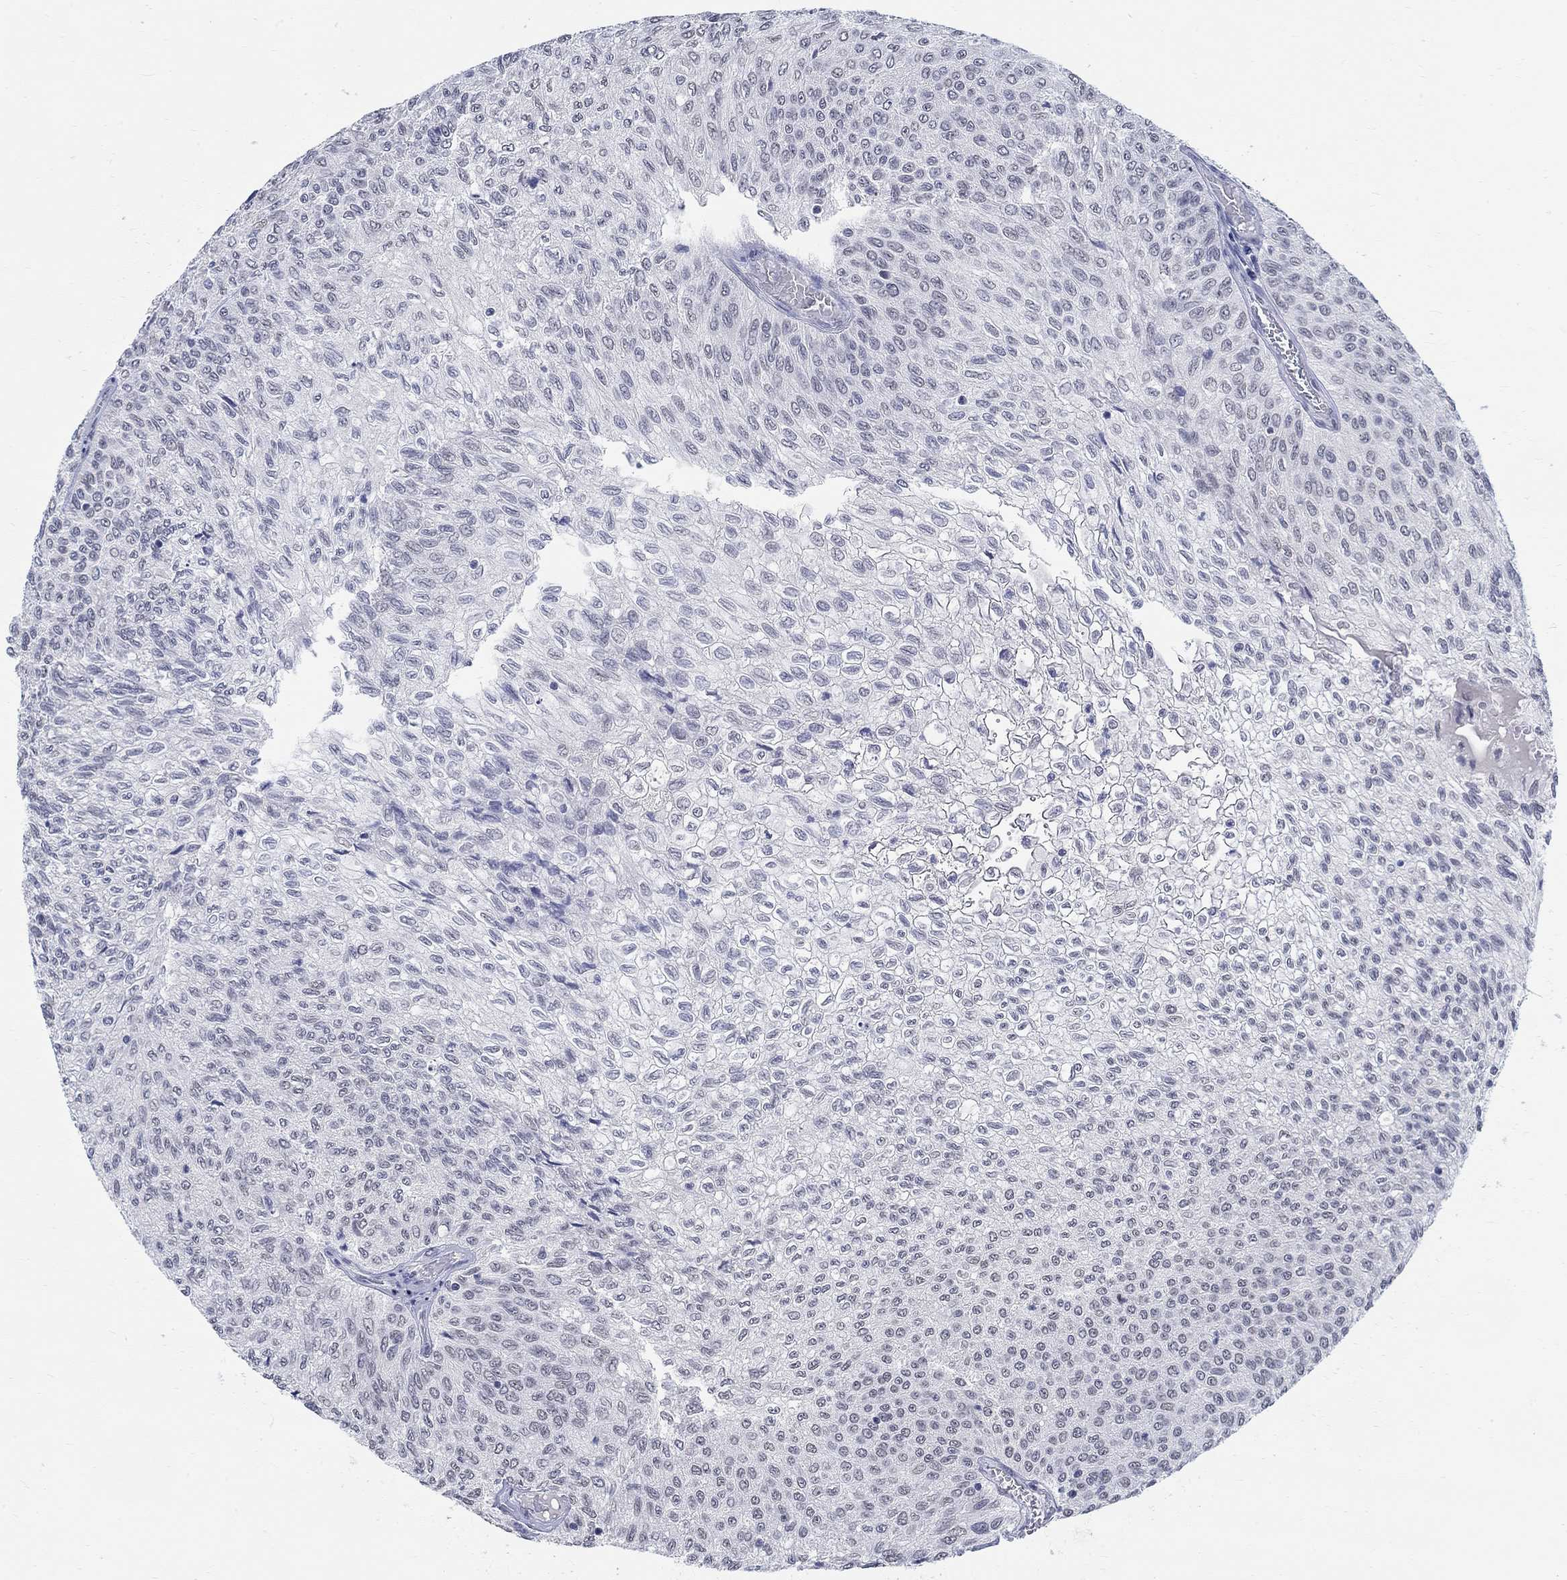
{"staining": {"intensity": "negative", "quantity": "none", "location": "none"}, "tissue": "urothelial cancer", "cell_type": "Tumor cells", "image_type": "cancer", "snomed": [{"axis": "morphology", "description": "Urothelial carcinoma, Low grade"}, {"axis": "topography", "description": "Urinary bladder"}], "caption": "High magnification brightfield microscopy of urothelial cancer stained with DAB (3,3'-diaminobenzidine) (brown) and counterstained with hematoxylin (blue): tumor cells show no significant expression.", "gene": "ANKS1B", "patient": {"sex": "male", "age": 78}}